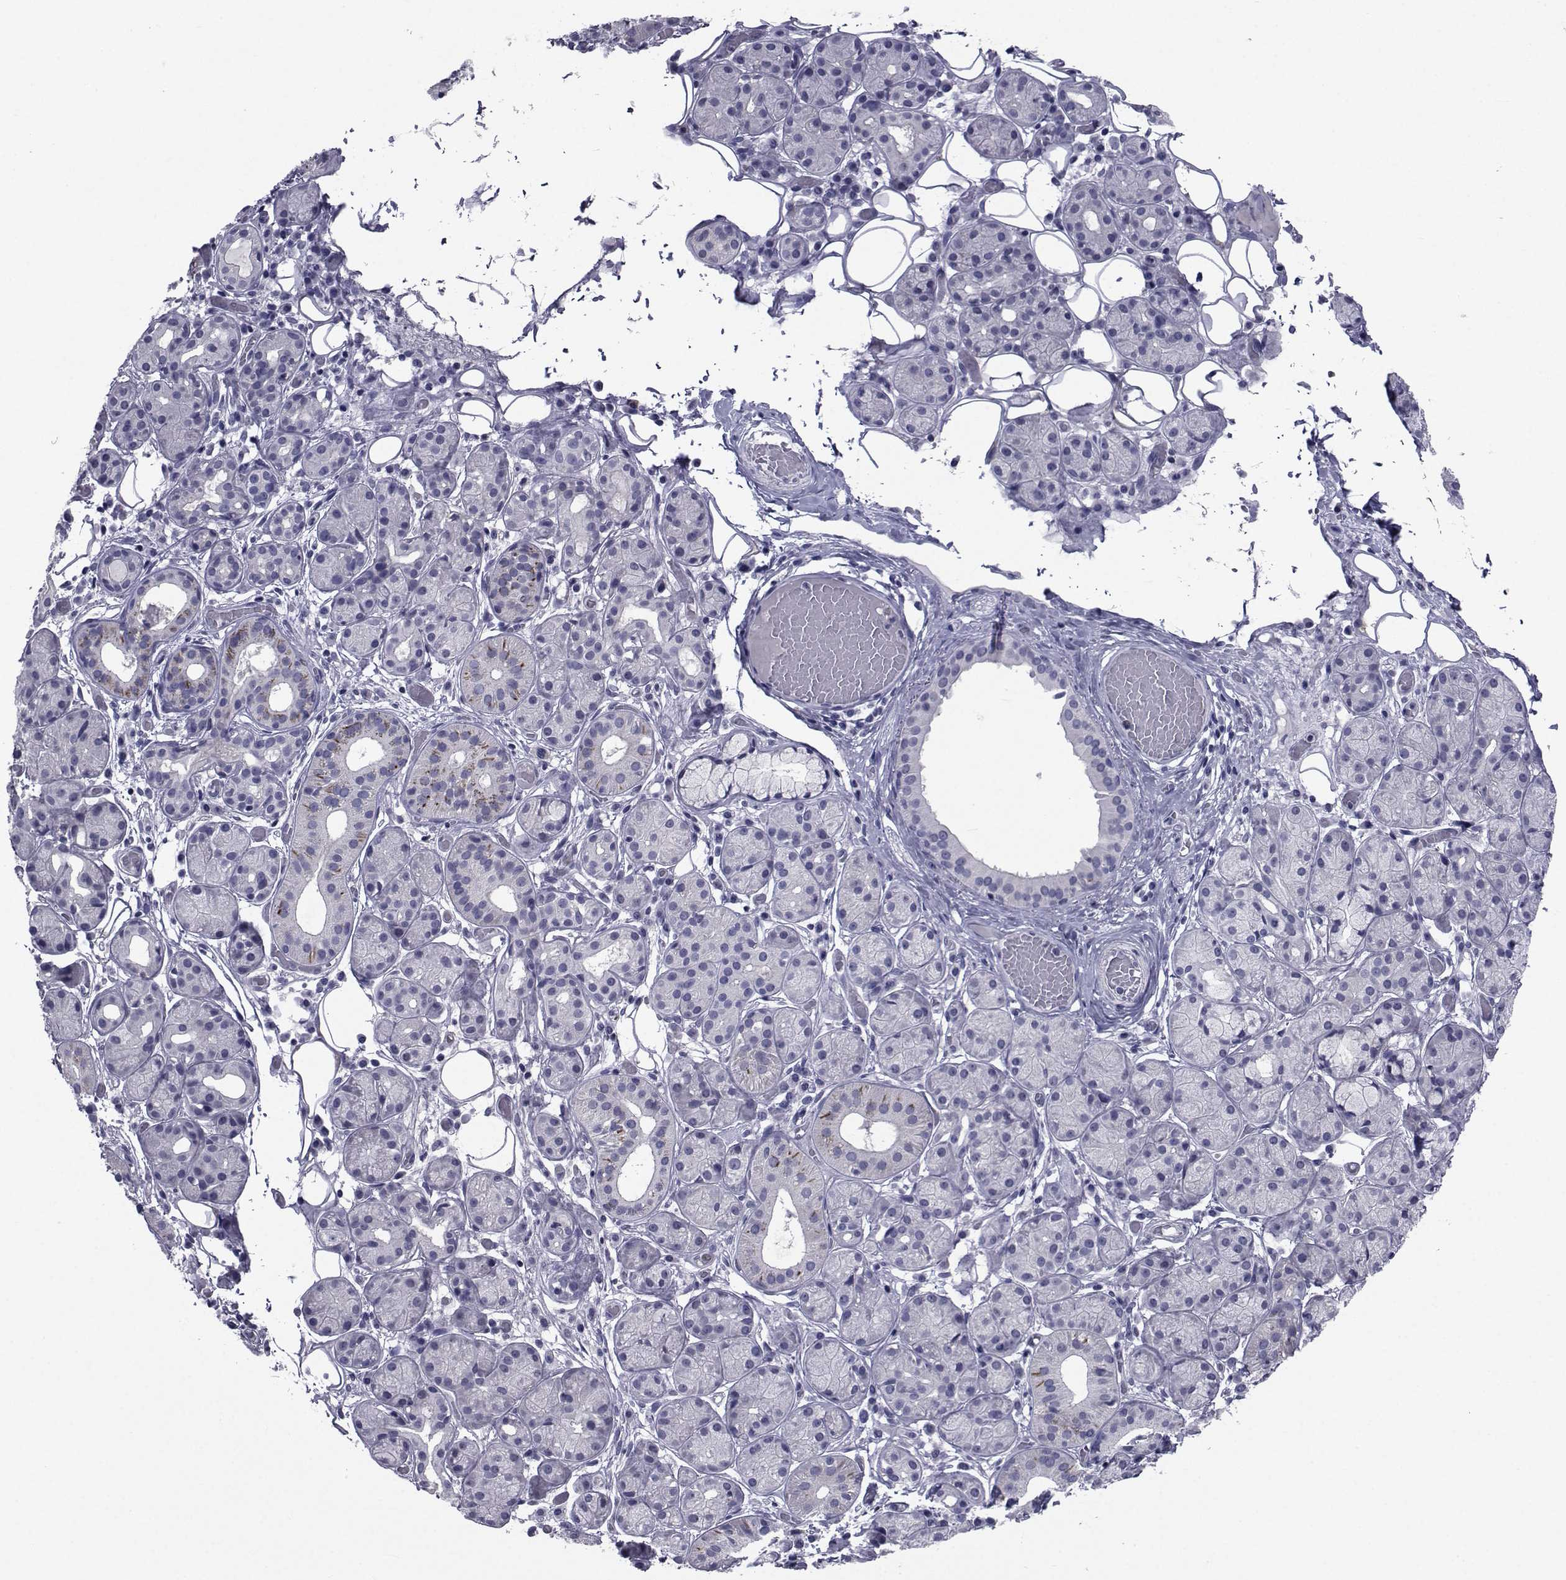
{"staining": {"intensity": "negative", "quantity": "none", "location": "none"}, "tissue": "salivary gland", "cell_type": "Glandular cells", "image_type": "normal", "snomed": [{"axis": "morphology", "description": "Normal tissue, NOS"}, {"axis": "topography", "description": "Salivary gland"}, {"axis": "topography", "description": "Peripheral nerve tissue"}], "caption": "Histopathology image shows no significant protein staining in glandular cells of unremarkable salivary gland.", "gene": "CHRNA1", "patient": {"sex": "male", "age": 71}}